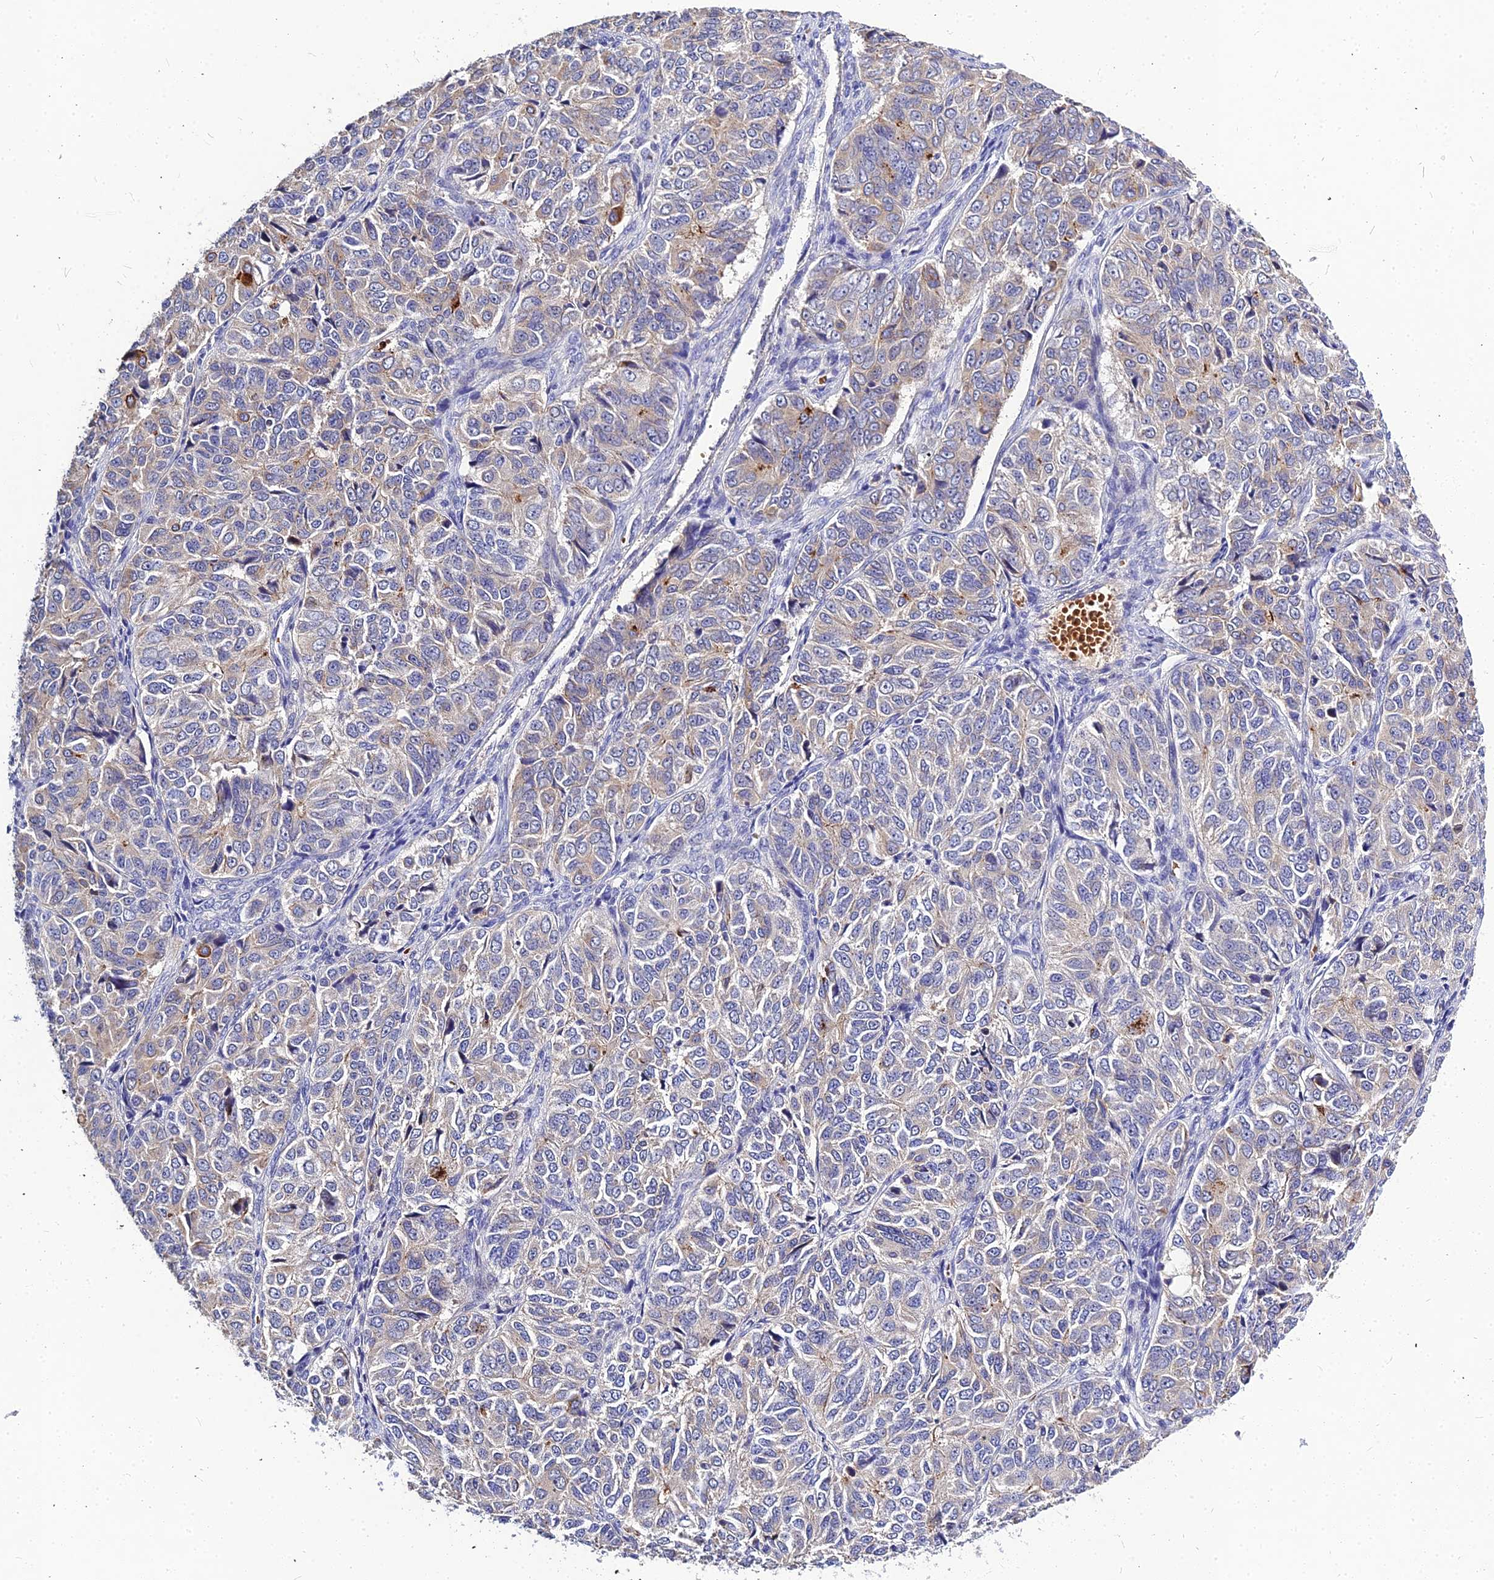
{"staining": {"intensity": "moderate", "quantity": "<25%", "location": "cytoplasmic/membranous"}, "tissue": "ovarian cancer", "cell_type": "Tumor cells", "image_type": "cancer", "snomed": [{"axis": "morphology", "description": "Carcinoma, endometroid"}, {"axis": "topography", "description": "Ovary"}], "caption": "Tumor cells show low levels of moderate cytoplasmic/membranous staining in approximately <25% of cells in ovarian cancer.", "gene": "DMRTA1", "patient": {"sex": "female", "age": 51}}